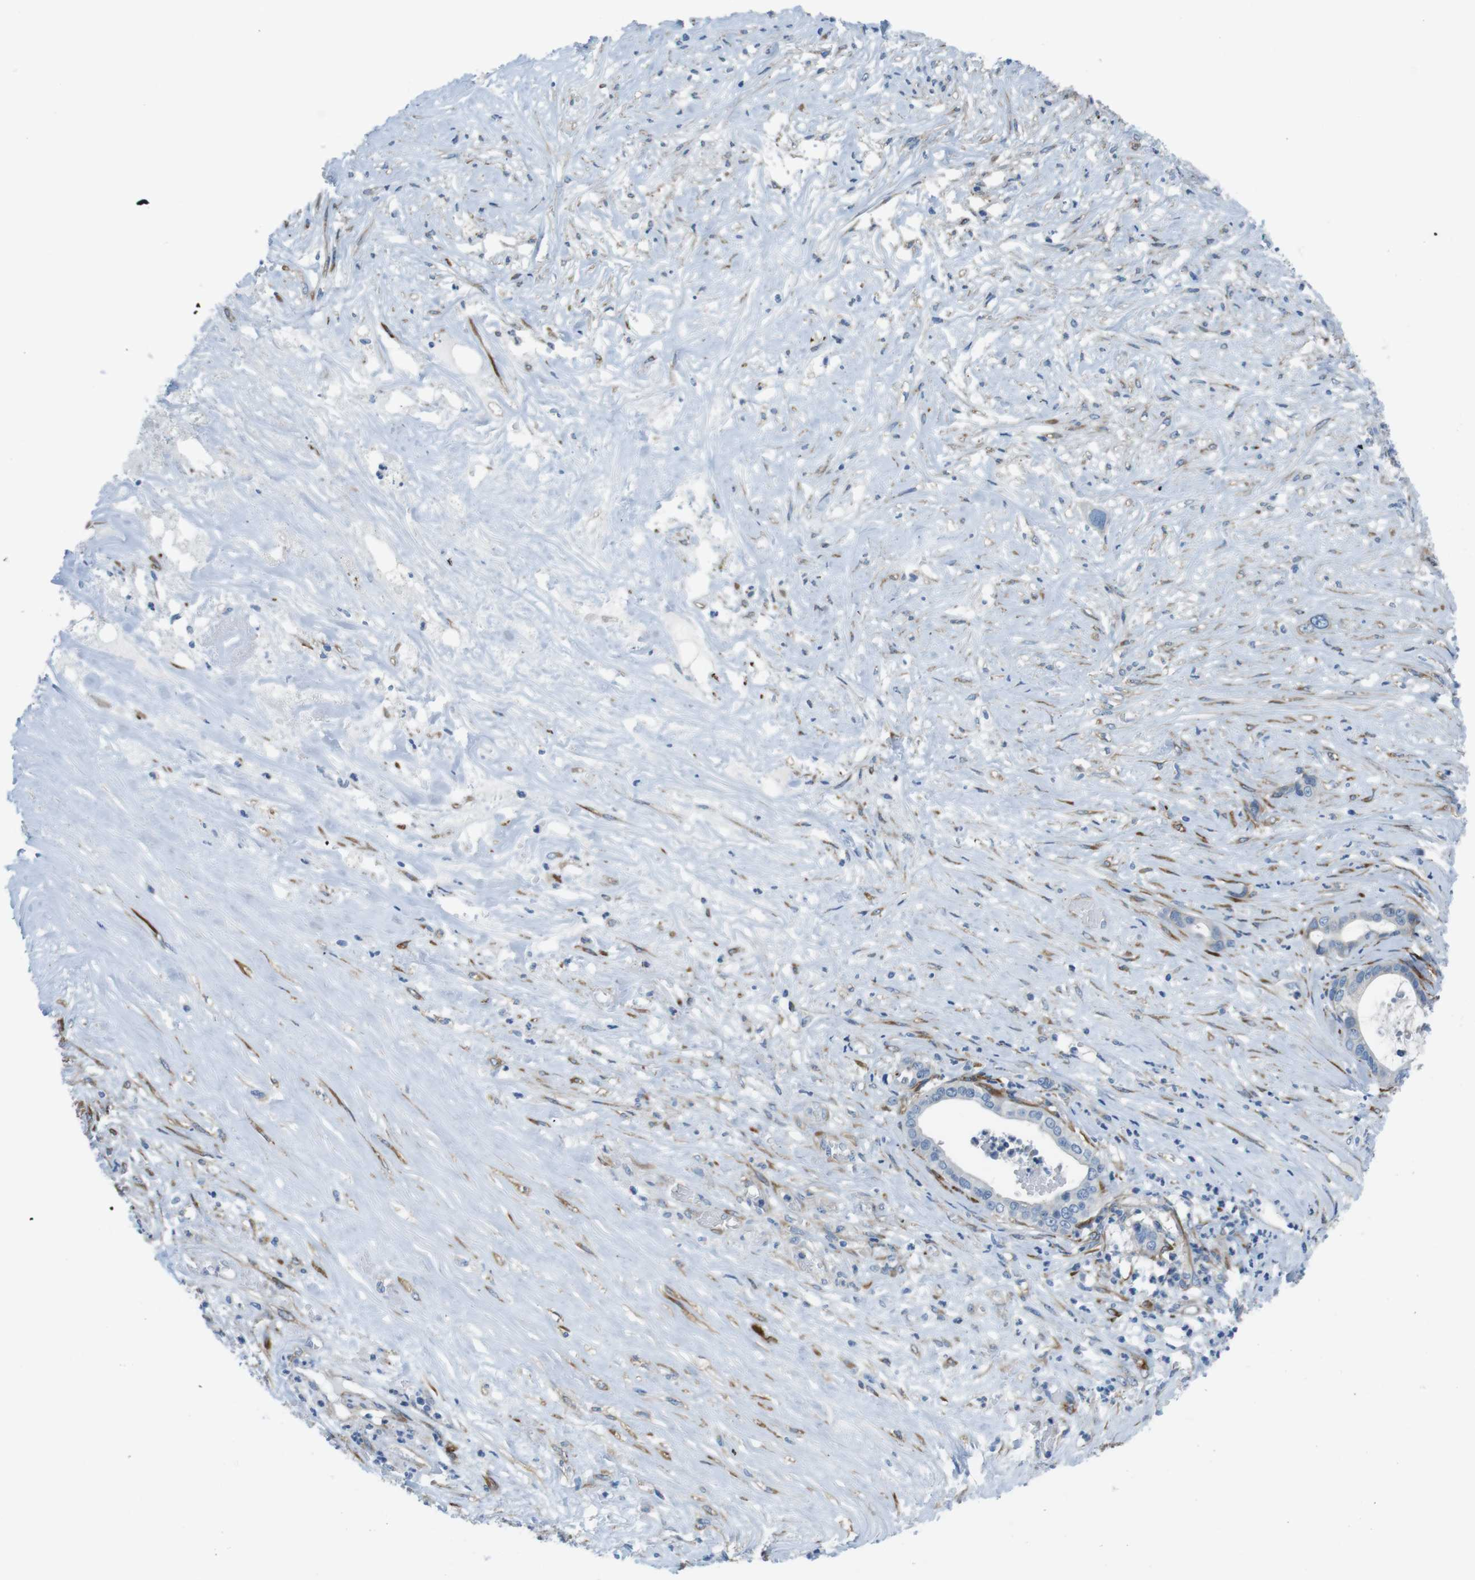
{"staining": {"intensity": "negative", "quantity": "none", "location": "none"}, "tissue": "liver cancer", "cell_type": "Tumor cells", "image_type": "cancer", "snomed": [{"axis": "morphology", "description": "Cholangiocarcinoma"}, {"axis": "topography", "description": "Liver"}], "caption": "Immunohistochemistry image of neoplastic tissue: human liver cancer stained with DAB shows no significant protein positivity in tumor cells.", "gene": "EMP2", "patient": {"sex": "female", "age": 61}}